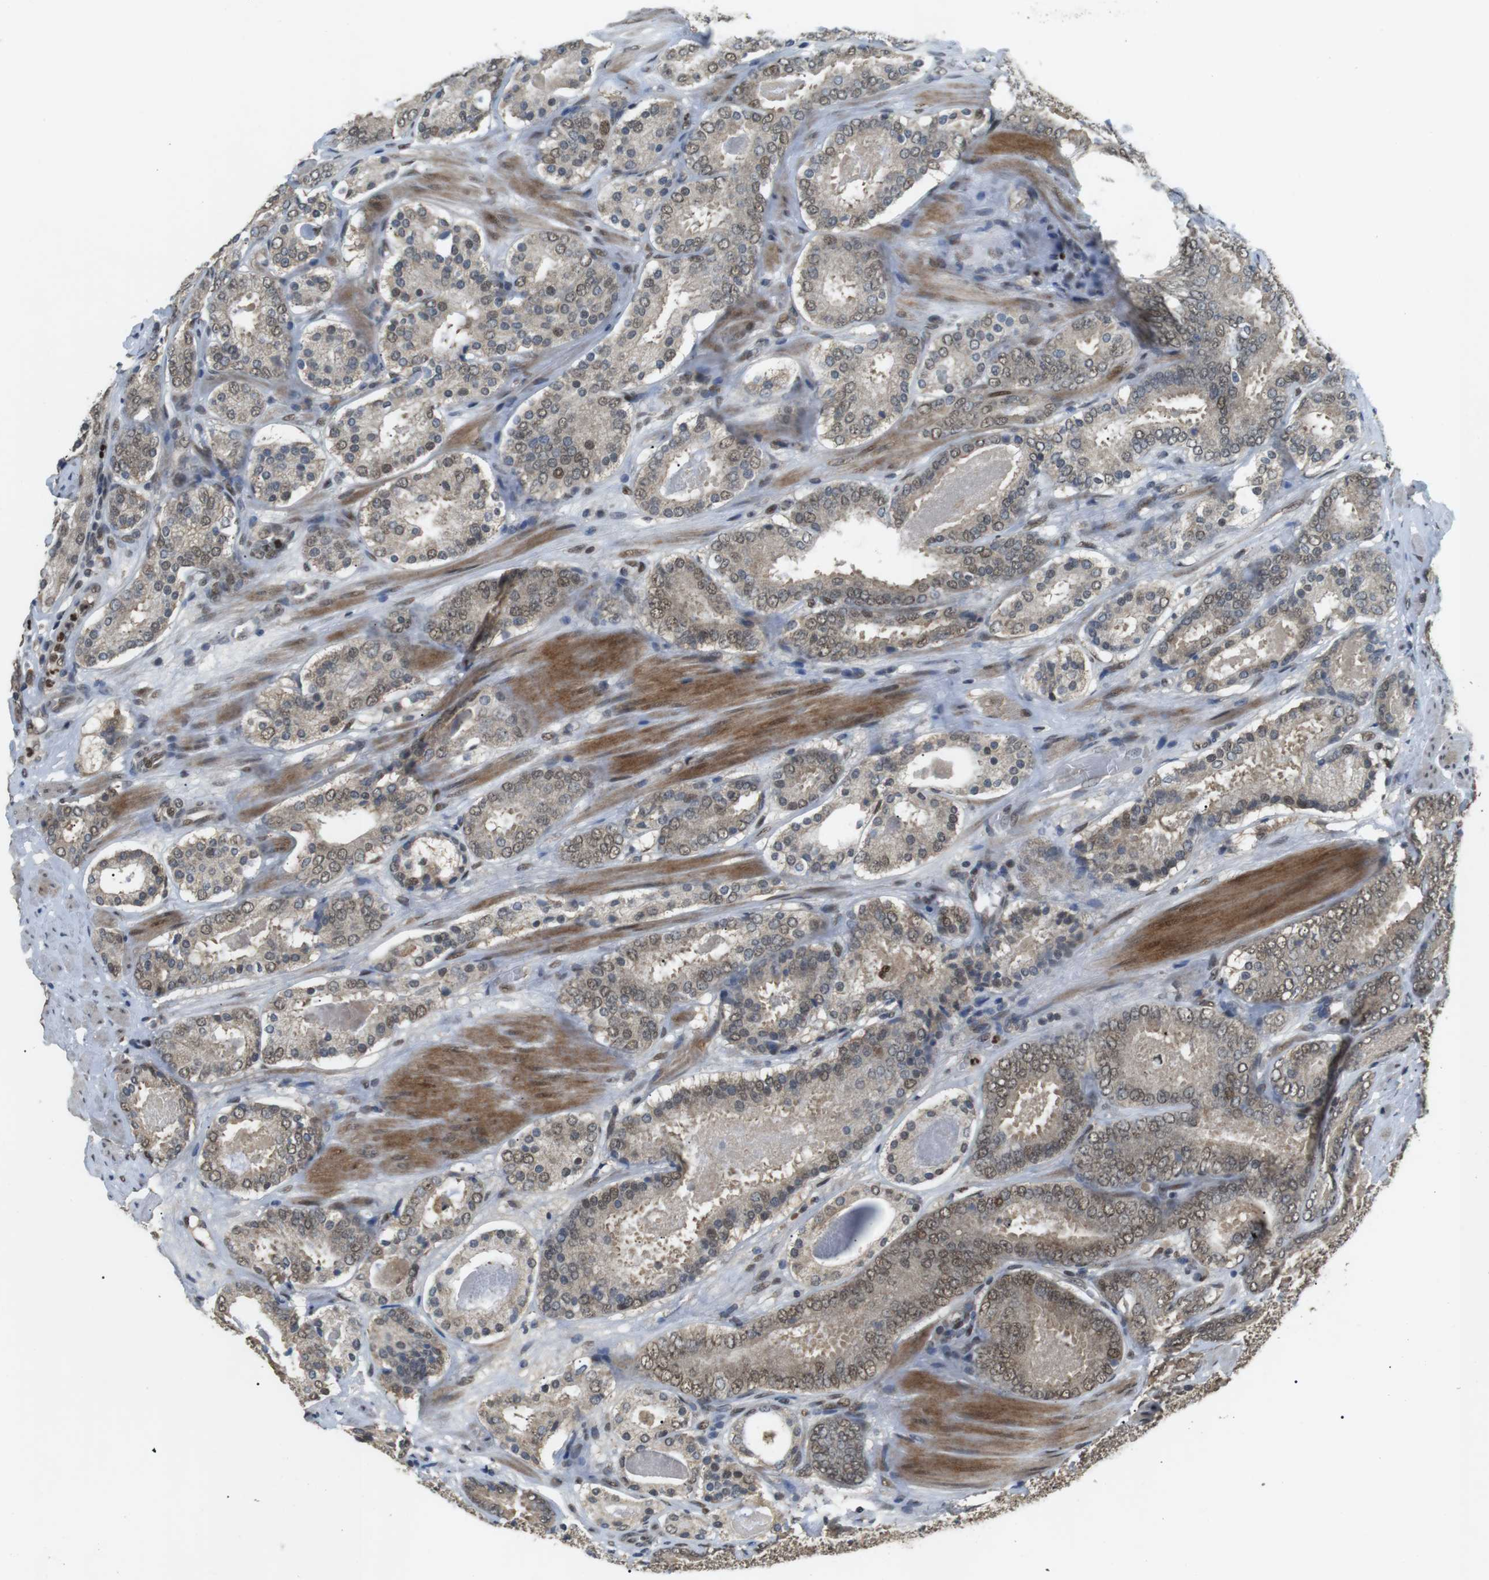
{"staining": {"intensity": "weak", "quantity": ">75%", "location": "cytoplasmic/membranous,nuclear"}, "tissue": "prostate cancer", "cell_type": "Tumor cells", "image_type": "cancer", "snomed": [{"axis": "morphology", "description": "Adenocarcinoma, Low grade"}, {"axis": "topography", "description": "Prostate"}], "caption": "The histopathology image shows staining of prostate cancer, revealing weak cytoplasmic/membranous and nuclear protein expression (brown color) within tumor cells.", "gene": "ORAI3", "patient": {"sex": "male", "age": 69}}